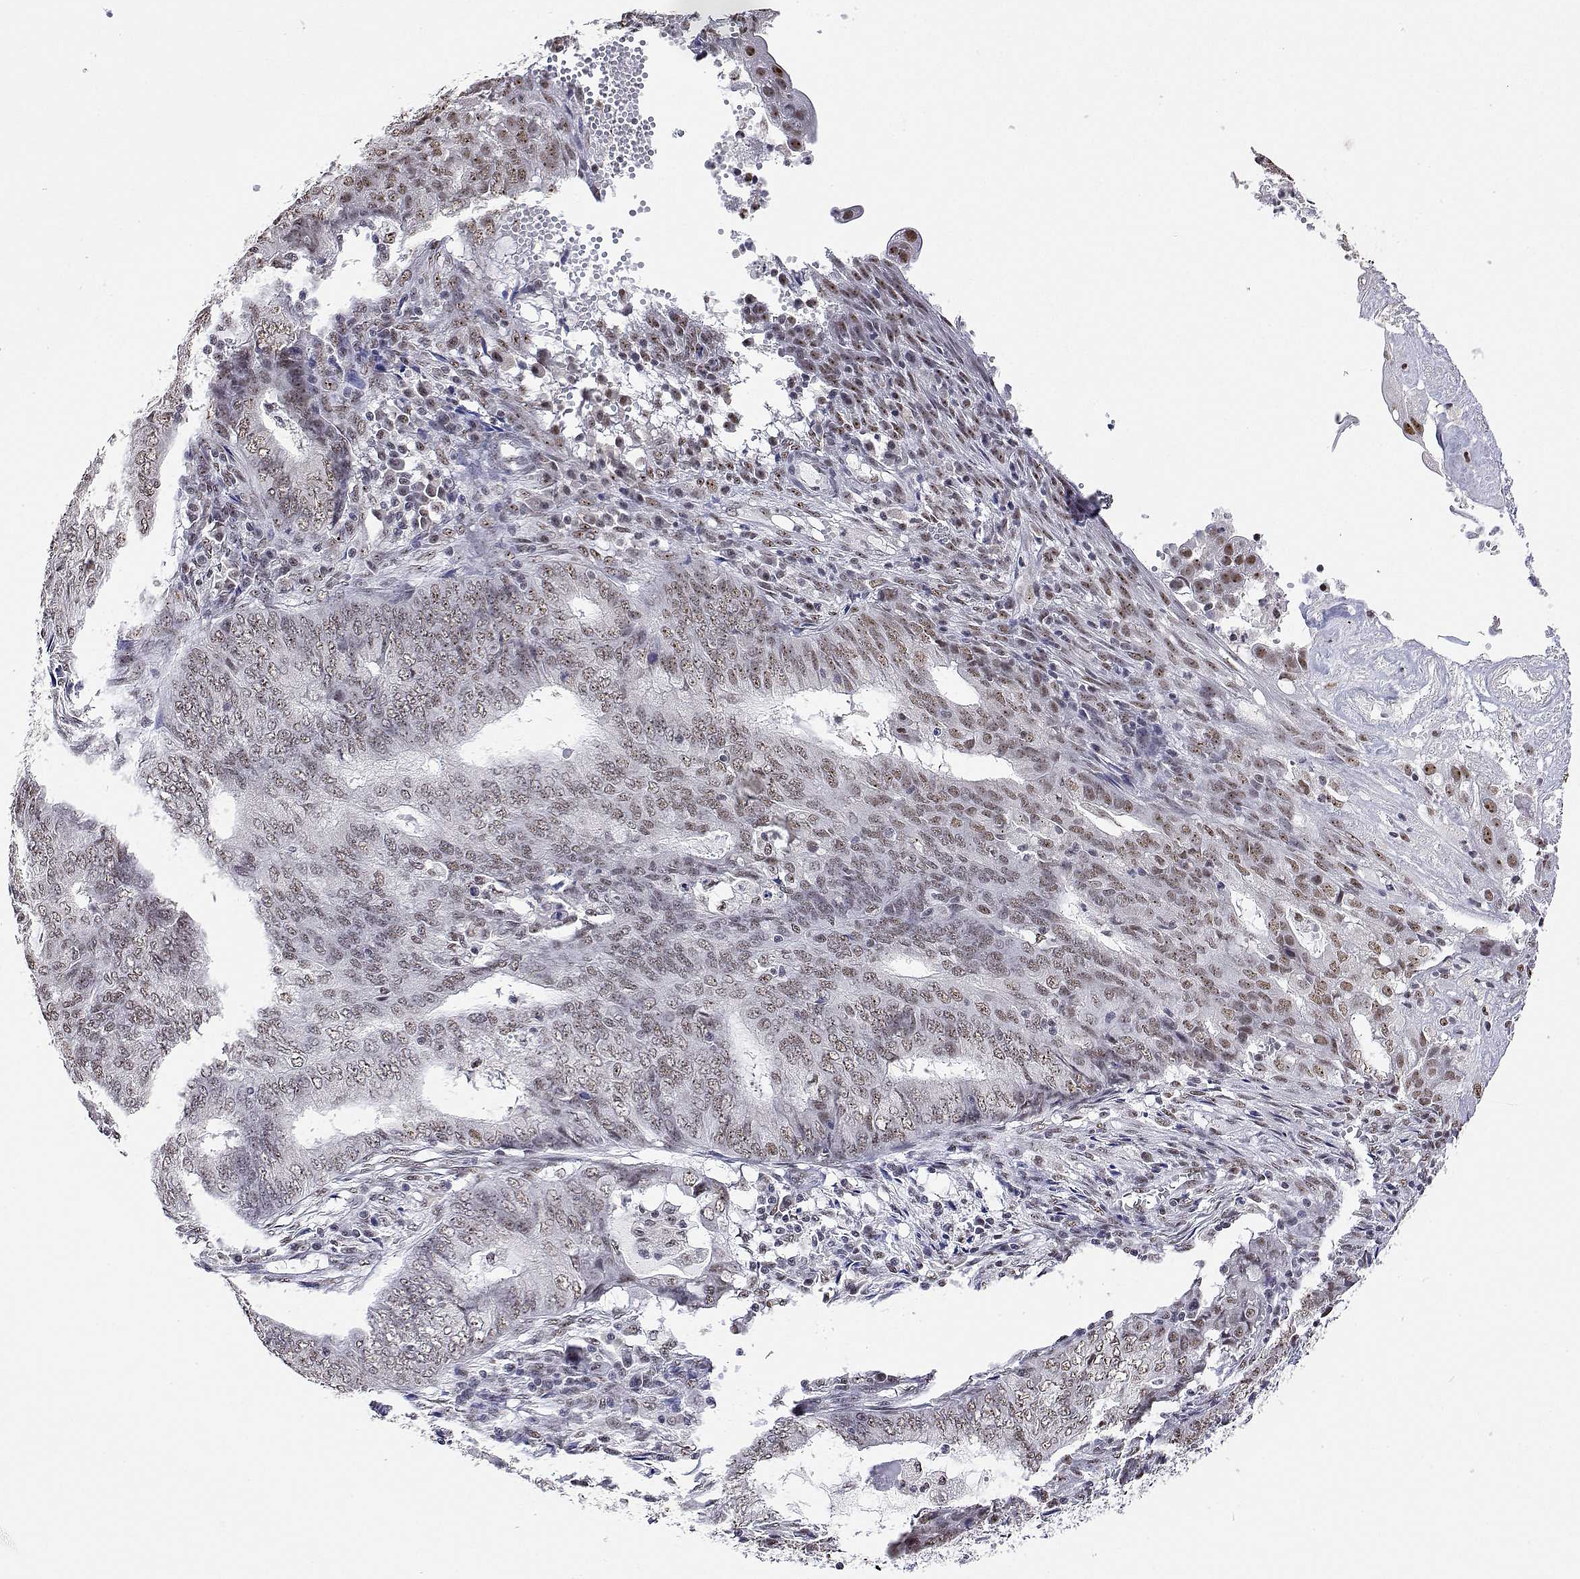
{"staining": {"intensity": "weak", "quantity": ">75%", "location": "nuclear"}, "tissue": "endometrial cancer", "cell_type": "Tumor cells", "image_type": "cancer", "snomed": [{"axis": "morphology", "description": "Adenocarcinoma, NOS"}, {"axis": "topography", "description": "Endometrium"}], "caption": "Protein analysis of endometrial cancer tissue demonstrates weak nuclear expression in approximately >75% of tumor cells.", "gene": "ADAR", "patient": {"sex": "female", "age": 62}}